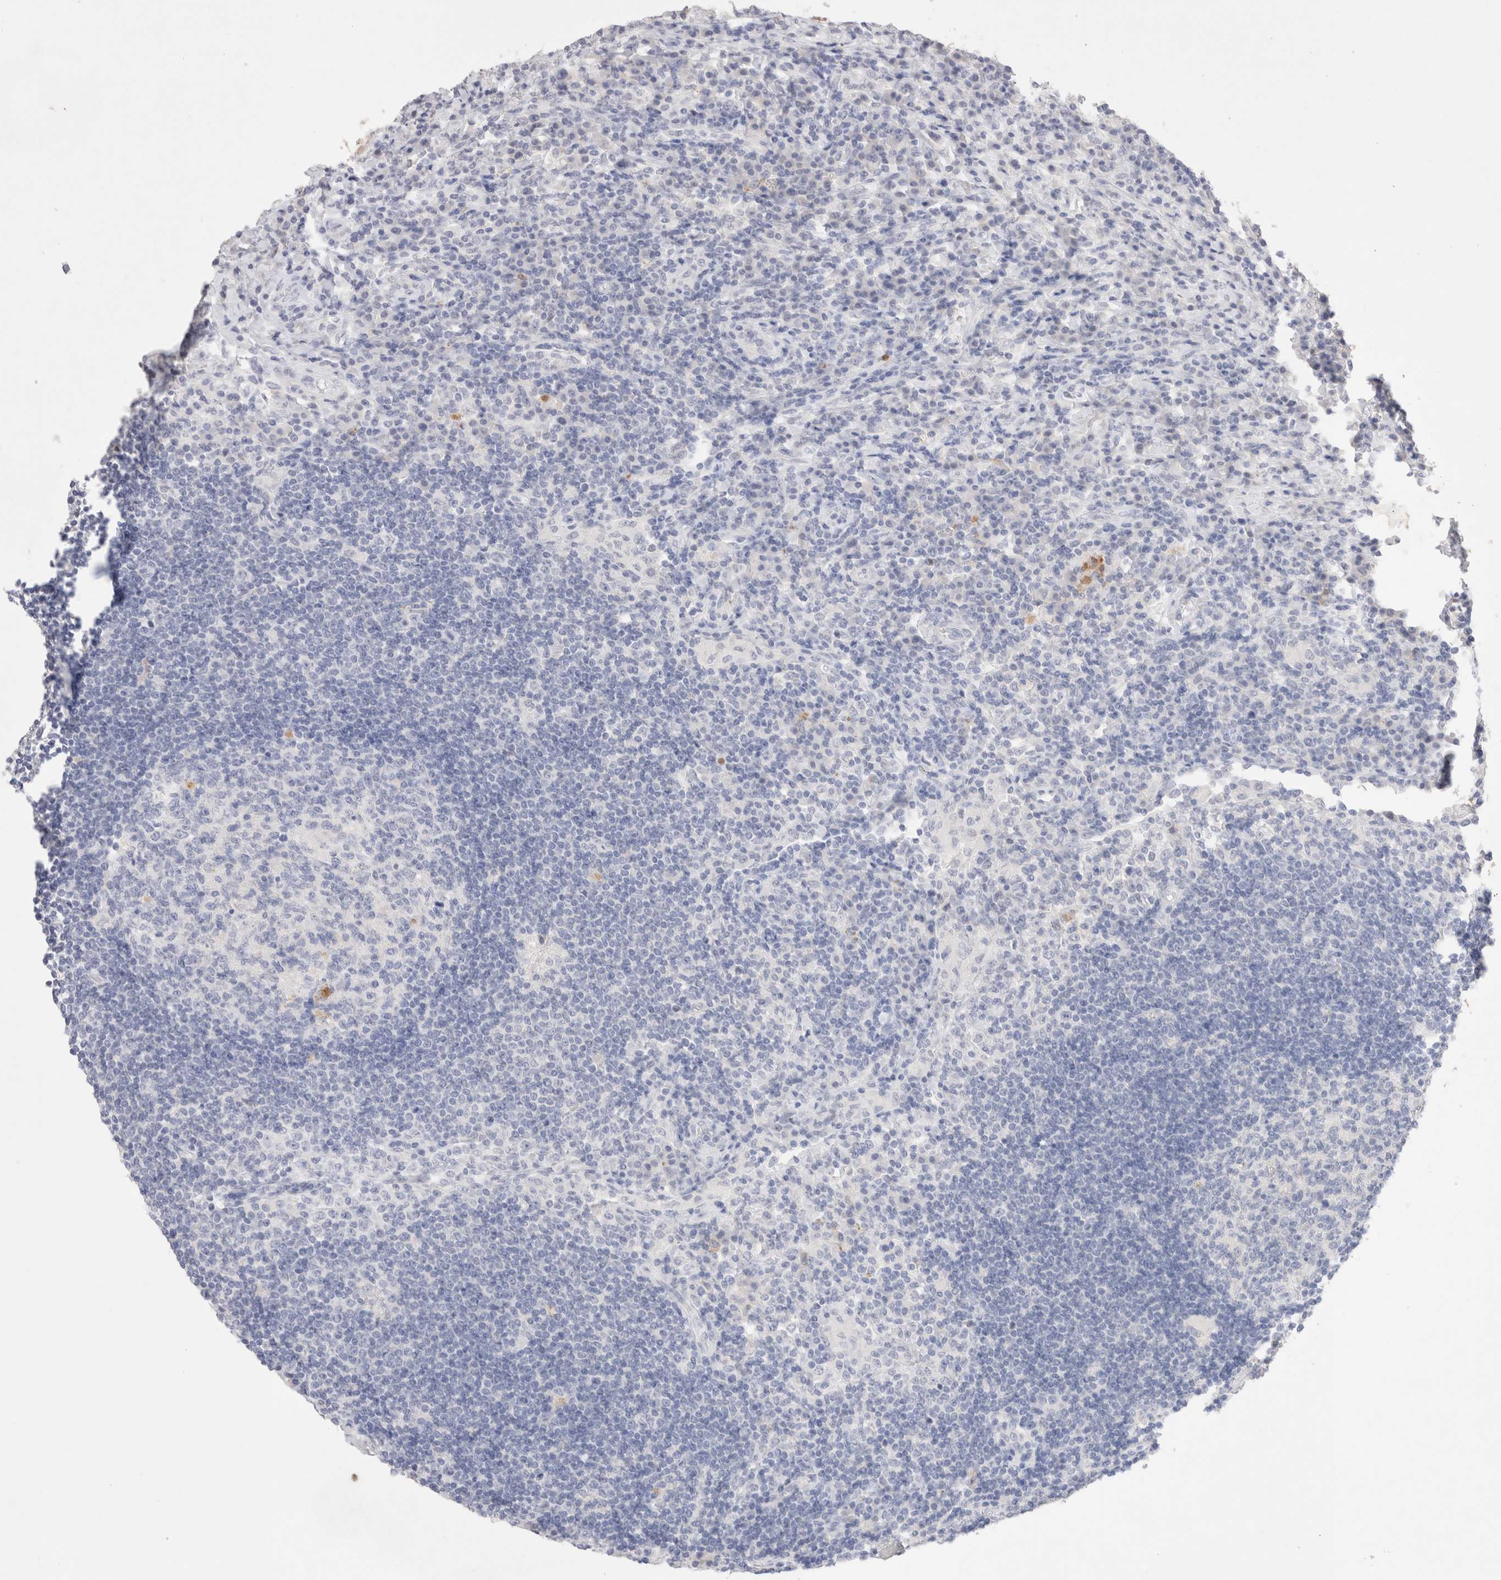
{"staining": {"intensity": "negative", "quantity": "none", "location": "none"}, "tissue": "lymph node", "cell_type": "Germinal center cells", "image_type": "normal", "snomed": [{"axis": "morphology", "description": "Normal tissue, NOS"}, {"axis": "topography", "description": "Lymph node"}], "caption": "This is a histopathology image of immunohistochemistry (IHC) staining of normal lymph node, which shows no staining in germinal center cells. (Stains: DAB immunohistochemistry (IHC) with hematoxylin counter stain, Microscopy: brightfield microscopy at high magnification).", "gene": "EPCAM", "patient": {"sex": "female", "age": 53}}